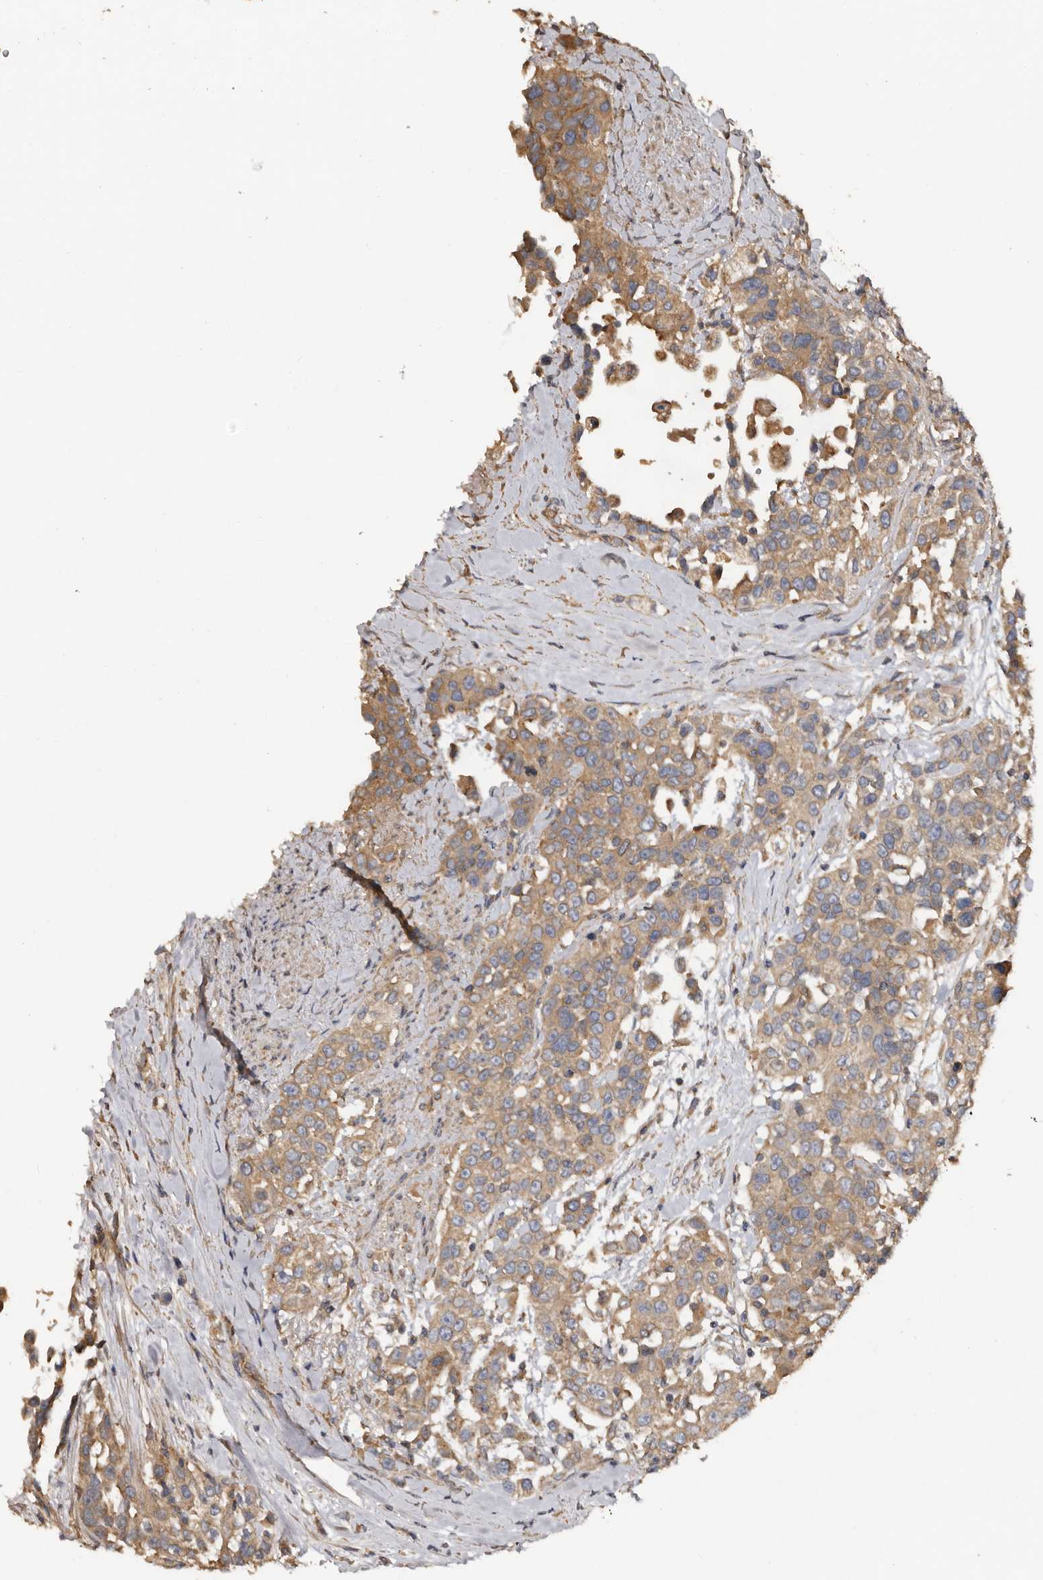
{"staining": {"intensity": "moderate", "quantity": ">75%", "location": "cytoplasmic/membranous"}, "tissue": "urothelial cancer", "cell_type": "Tumor cells", "image_type": "cancer", "snomed": [{"axis": "morphology", "description": "Urothelial carcinoma, High grade"}, {"axis": "topography", "description": "Urinary bladder"}], "caption": "Protein expression by immunohistochemistry (IHC) displays moderate cytoplasmic/membranous staining in about >75% of tumor cells in urothelial cancer.", "gene": "FLCN", "patient": {"sex": "female", "age": 80}}